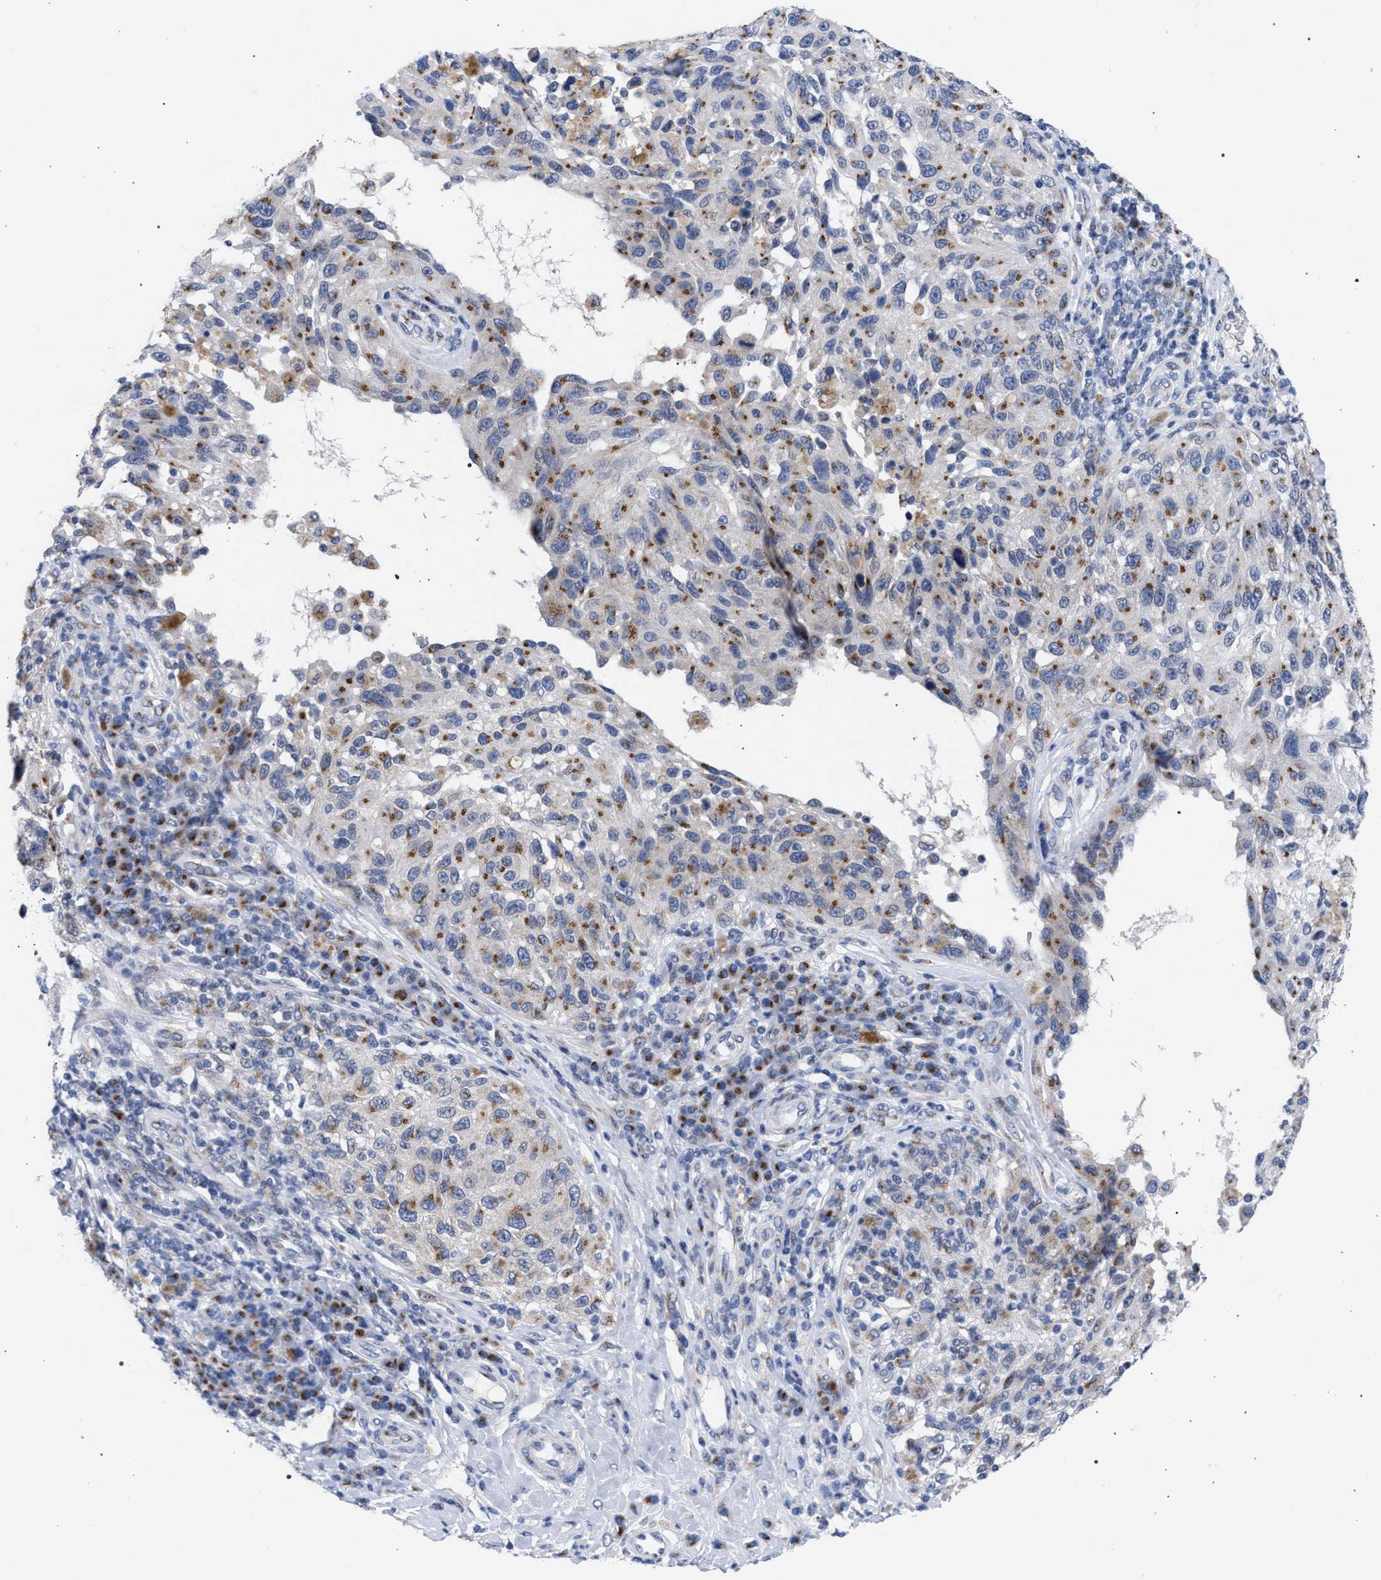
{"staining": {"intensity": "weak", "quantity": ">75%", "location": "cytoplasmic/membranous"}, "tissue": "melanoma", "cell_type": "Tumor cells", "image_type": "cancer", "snomed": [{"axis": "morphology", "description": "Malignant melanoma, NOS"}, {"axis": "topography", "description": "Skin"}], "caption": "Immunohistochemistry of human melanoma displays low levels of weak cytoplasmic/membranous positivity in about >75% of tumor cells. Ihc stains the protein in brown and the nuclei are stained blue.", "gene": "GOLGA2", "patient": {"sex": "female", "age": 73}}